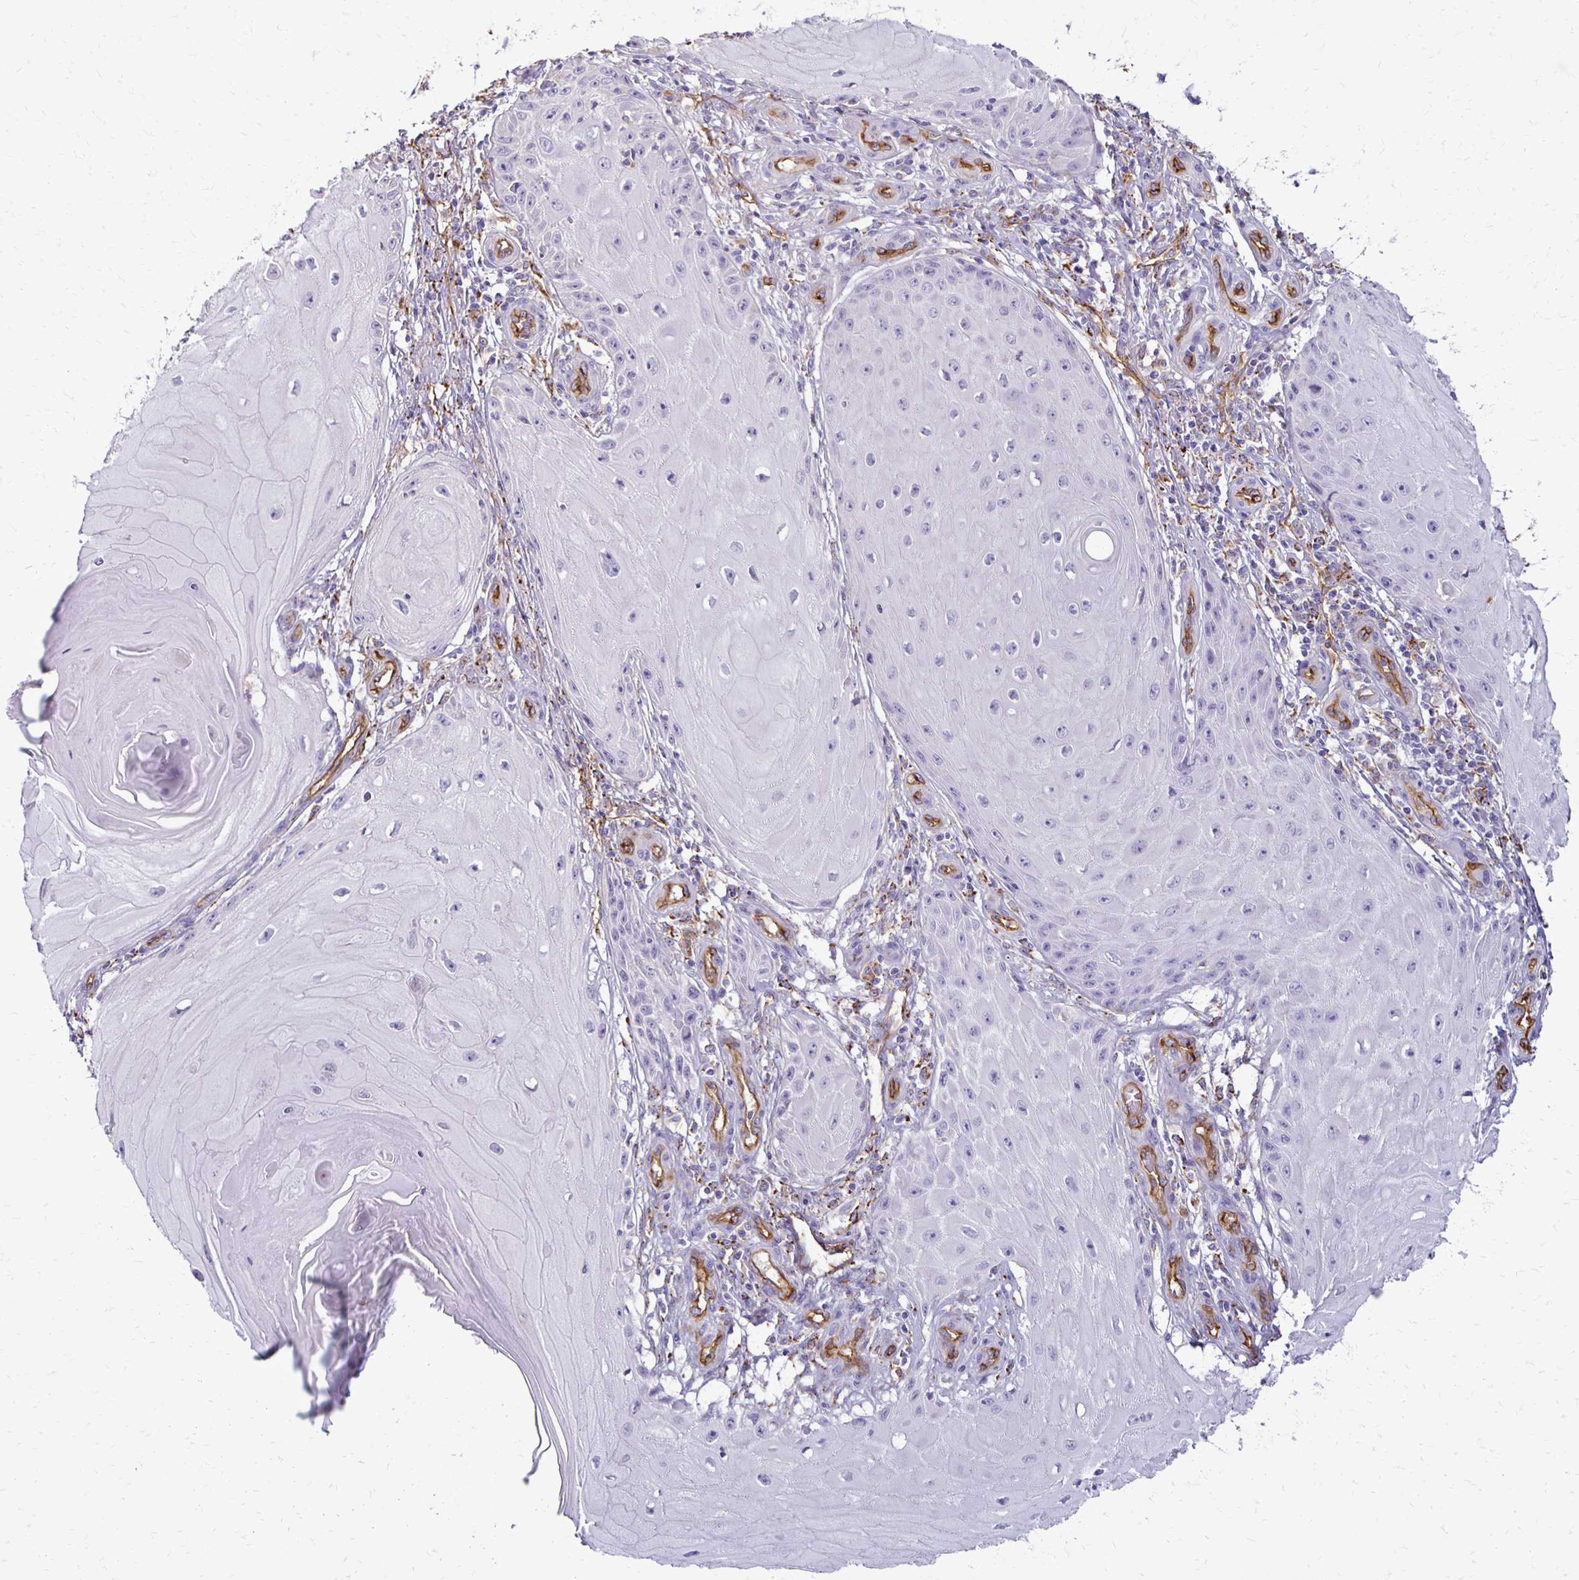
{"staining": {"intensity": "negative", "quantity": "none", "location": "none"}, "tissue": "skin cancer", "cell_type": "Tumor cells", "image_type": "cancer", "snomed": [{"axis": "morphology", "description": "Squamous cell carcinoma, NOS"}, {"axis": "topography", "description": "Skin"}], "caption": "An image of squamous cell carcinoma (skin) stained for a protein demonstrates no brown staining in tumor cells.", "gene": "TTYH1", "patient": {"sex": "female", "age": 77}}